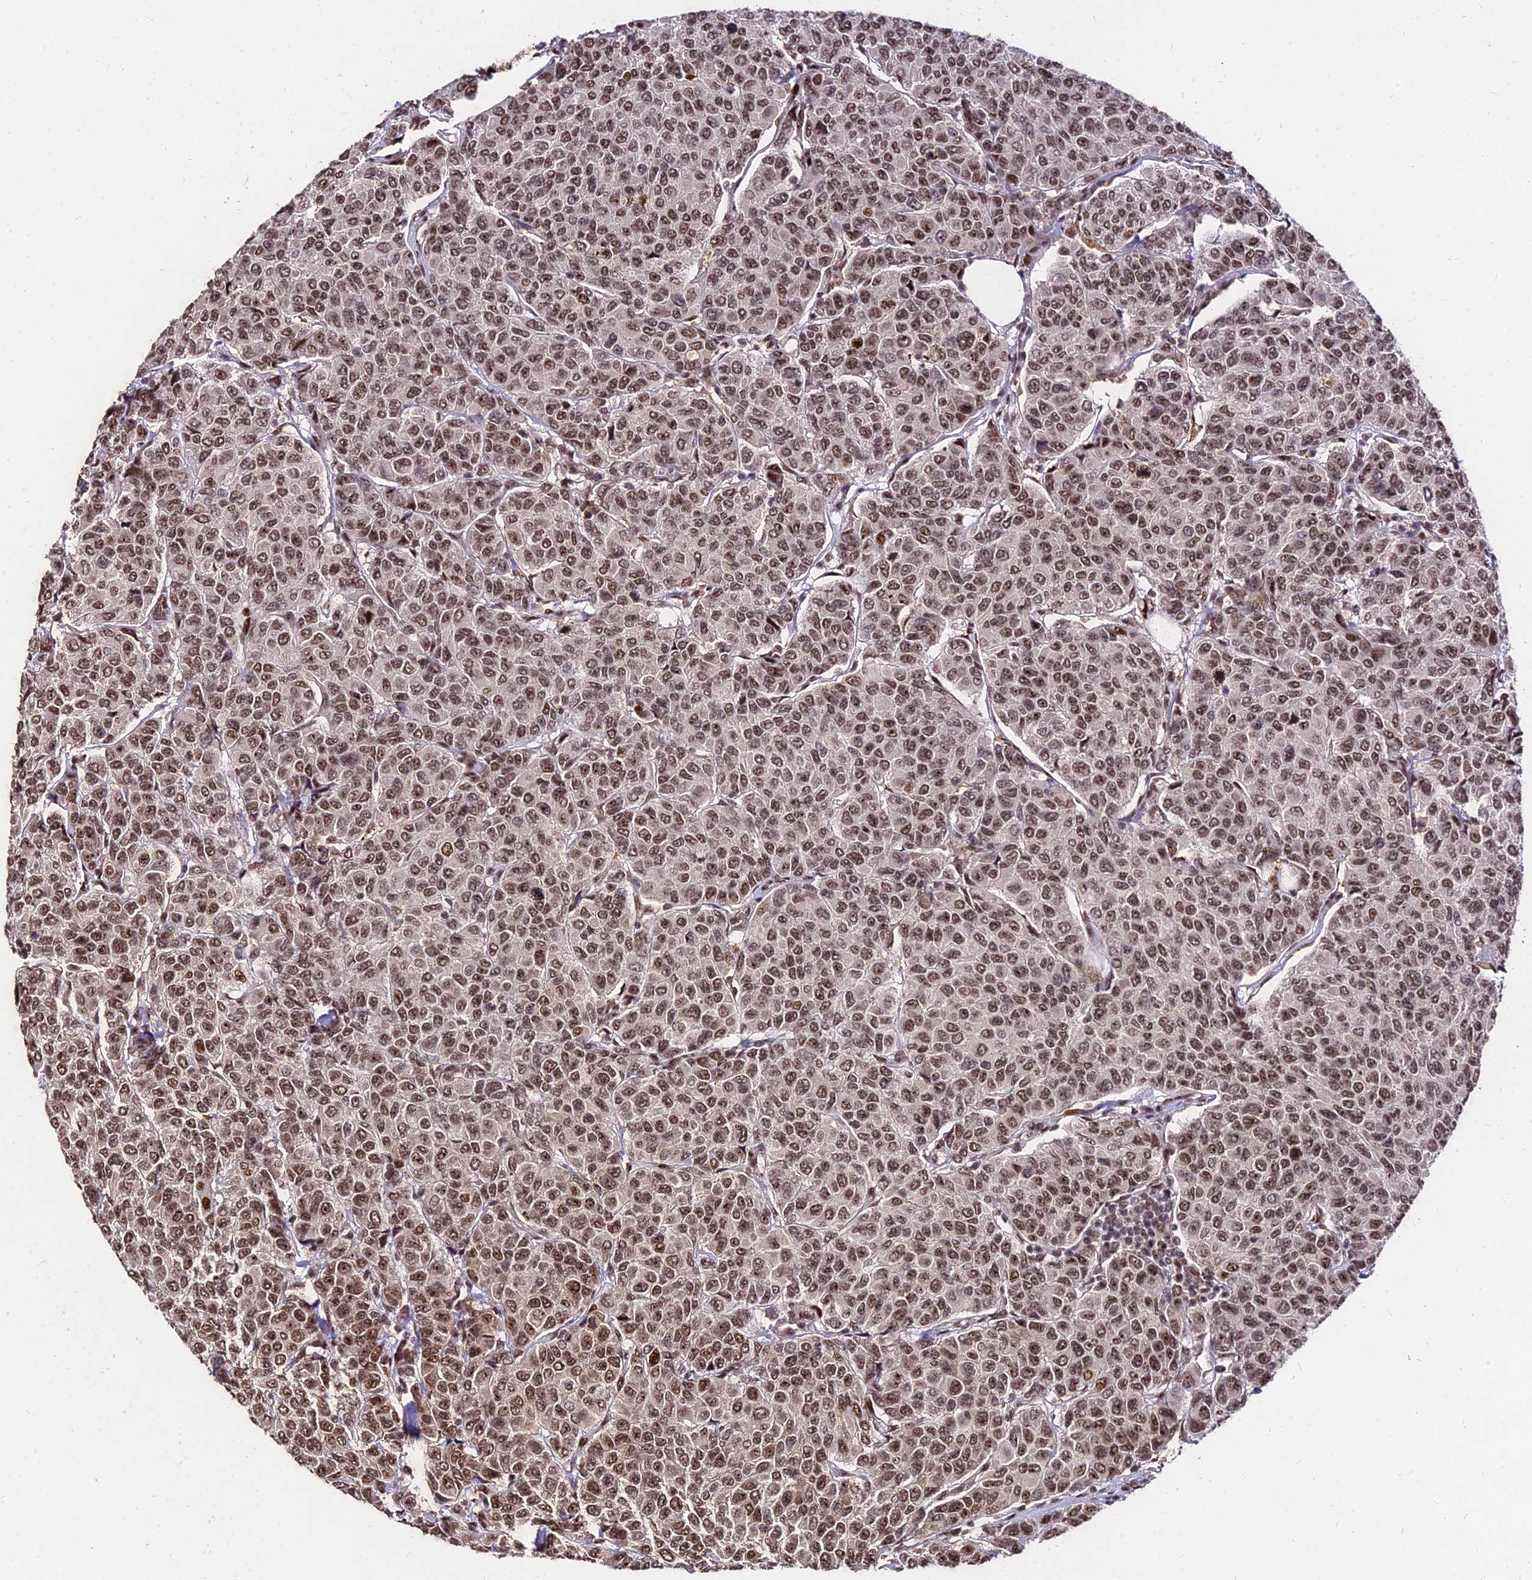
{"staining": {"intensity": "moderate", "quantity": ">75%", "location": "nuclear"}, "tissue": "breast cancer", "cell_type": "Tumor cells", "image_type": "cancer", "snomed": [{"axis": "morphology", "description": "Duct carcinoma"}, {"axis": "topography", "description": "Breast"}], "caption": "Immunohistochemistry photomicrograph of breast infiltrating ductal carcinoma stained for a protein (brown), which reveals medium levels of moderate nuclear expression in about >75% of tumor cells.", "gene": "ZBED4", "patient": {"sex": "female", "age": 55}}